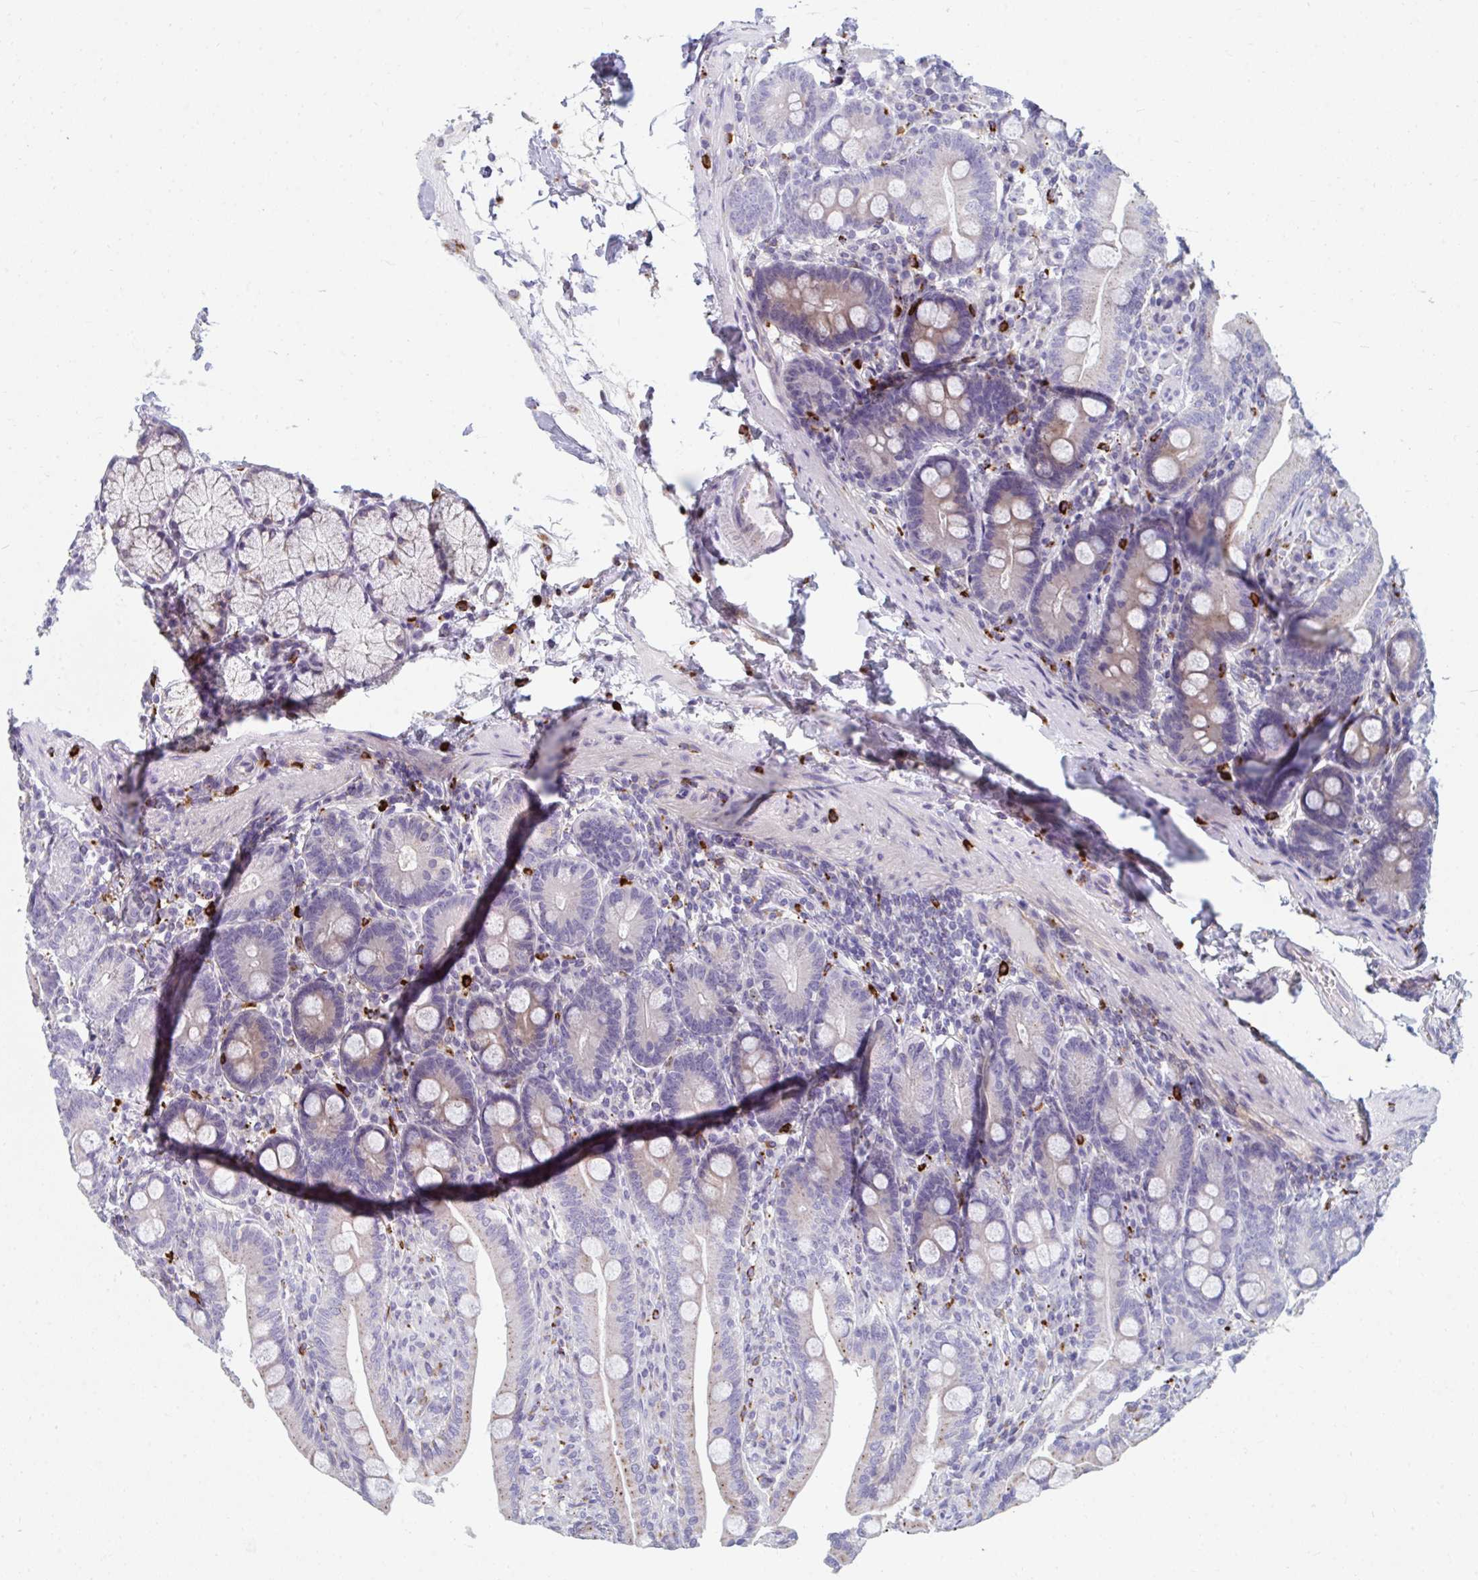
{"staining": {"intensity": "moderate", "quantity": "25%-75%", "location": "cytoplasmic/membranous"}, "tissue": "duodenum", "cell_type": "Glandular cells", "image_type": "normal", "snomed": [{"axis": "morphology", "description": "Normal tissue, NOS"}, {"axis": "topography", "description": "Duodenum"}], "caption": "High-power microscopy captured an IHC image of unremarkable duodenum, revealing moderate cytoplasmic/membranous positivity in approximately 25%-75% of glandular cells.", "gene": "EIF1AD", "patient": {"sex": "female", "age": 67}}